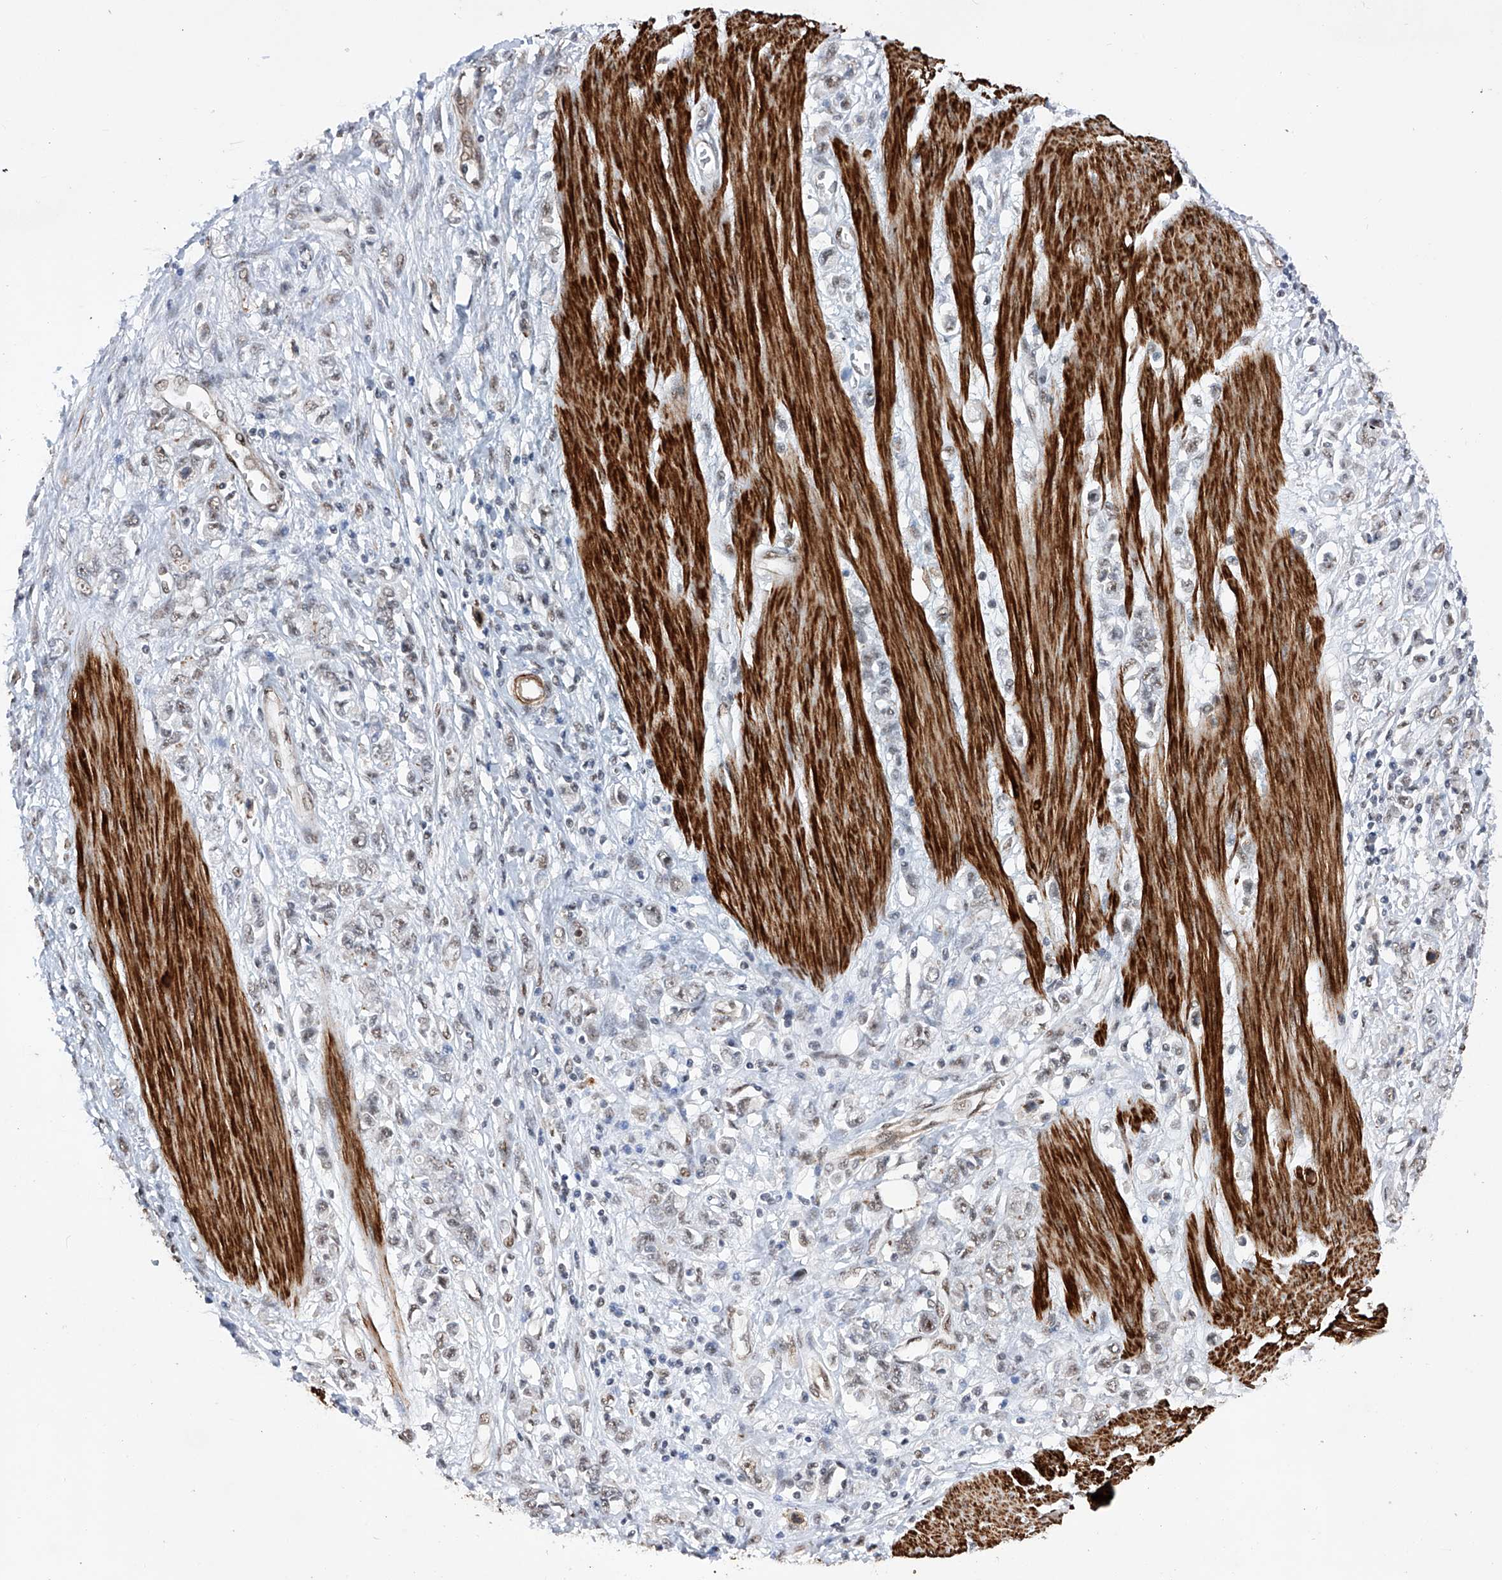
{"staining": {"intensity": "weak", "quantity": "<25%", "location": "nuclear"}, "tissue": "stomach cancer", "cell_type": "Tumor cells", "image_type": "cancer", "snomed": [{"axis": "morphology", "description": "Adenocarcinoma, NOS"}, {"axis": "topography", "description": "Stomach"}], "caption": "Human stomach adenocarcinoma stained for a protein using immunohistochemistry (IHC) exhibits no expression in tumor cells.", "gene": "NFATC4", "patient": {"sex": "female", "age": 76}}